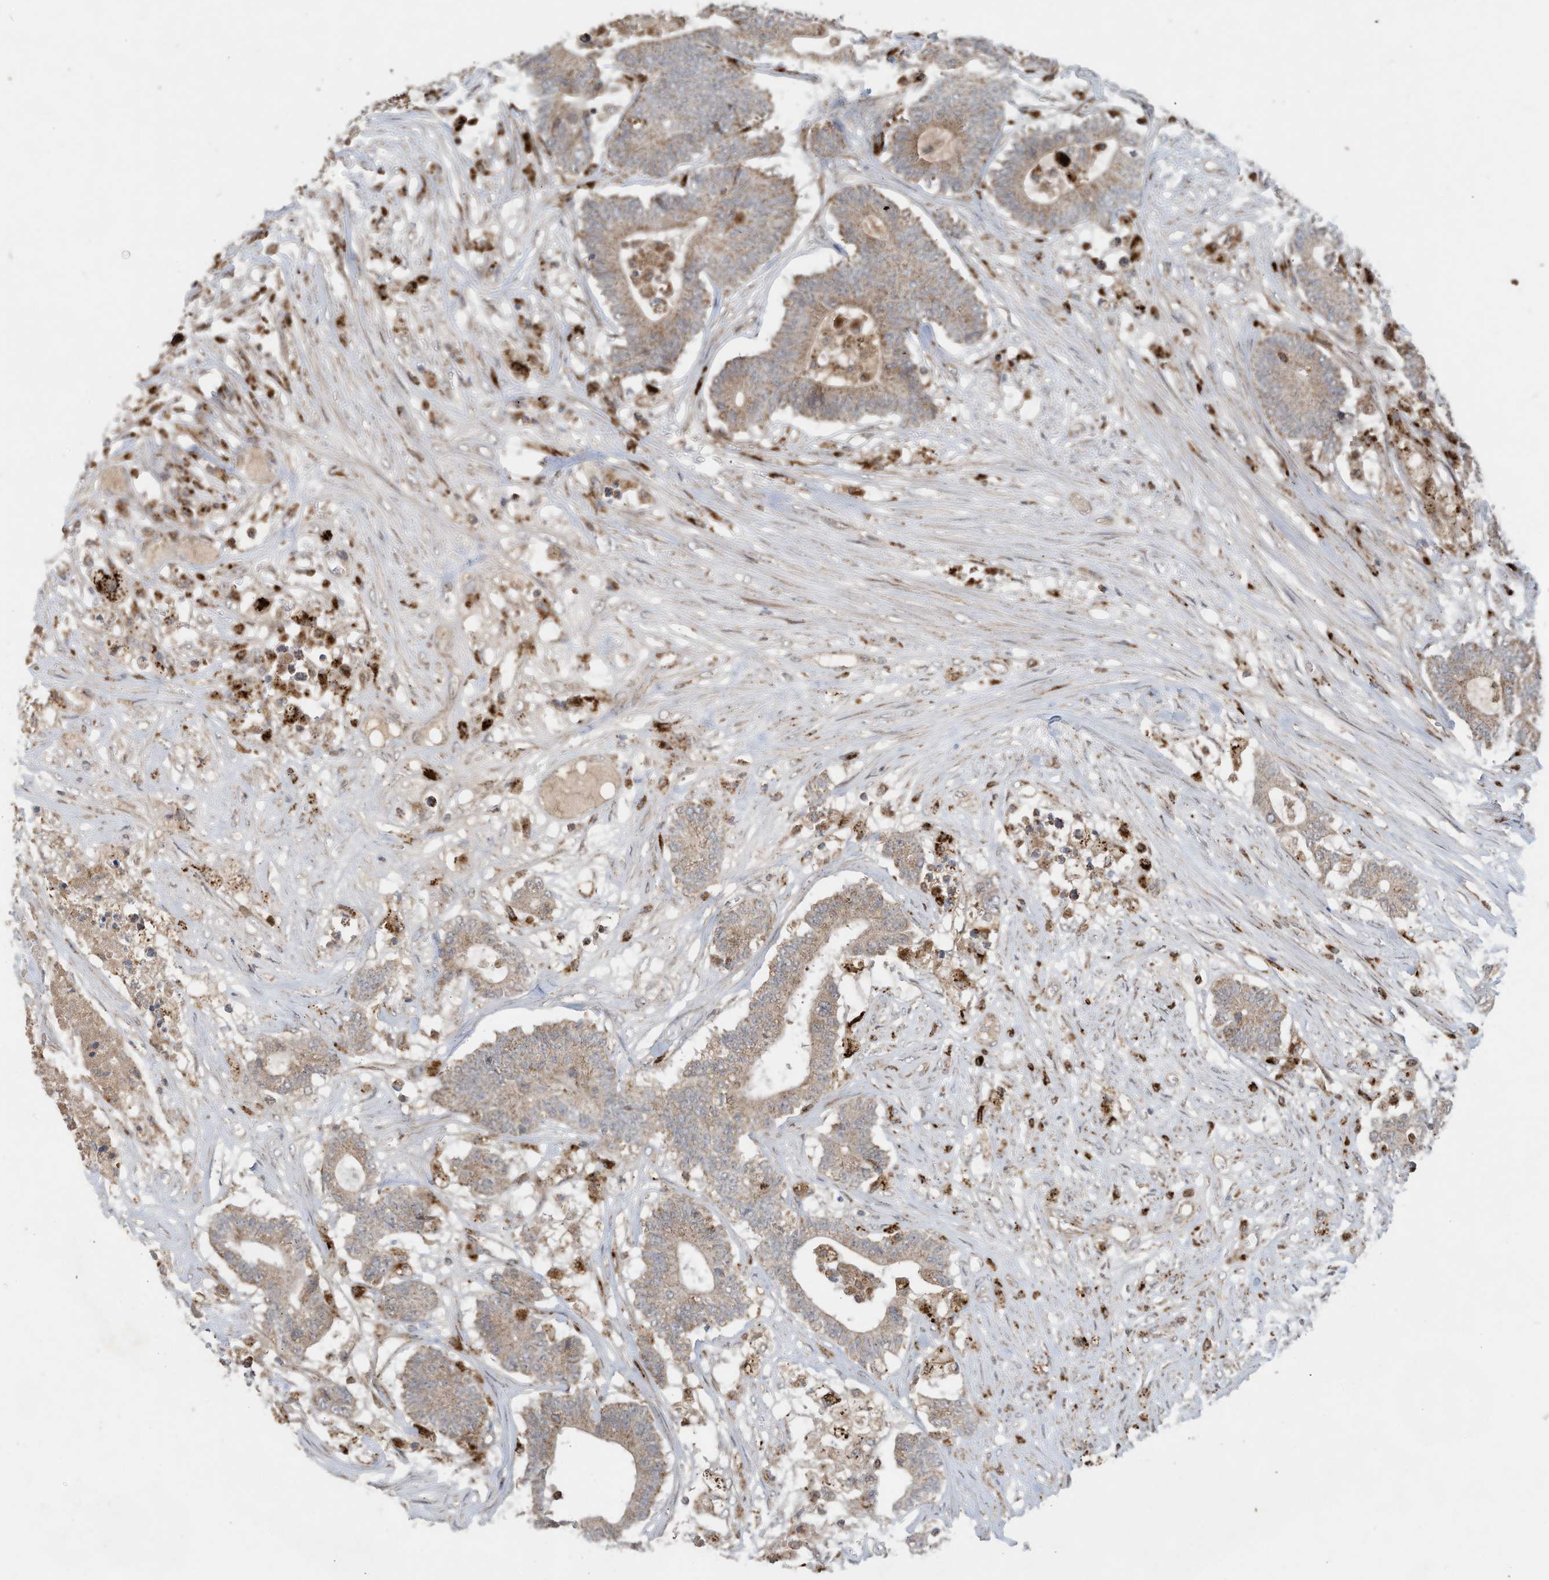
{"staining": {"intensity": "moderate", "quantity": ">75%", "location": "cytoplasmic/membranous"}, "tissue": "colorectal cancer", "cell_type": "Tumor cells", "image_type": "cancer", "snomed": [{"axis": "morphology", "description": "Adenocarcinoma, NOS"}, {"axis": "topography", "description": "Colon"}], "caption": "Immunohistochemistry photomicrograph of neoplastic tissue: colorectal cancer stained using IHC displays medium levels of moderate protein expression localized specifically in the cytoplasmic/membranous of tumor cells, appearing as a cytoplasmic/membranous brown color.", "gene": "C2orf74", "patient": {"sex": "female", "age": 84}}